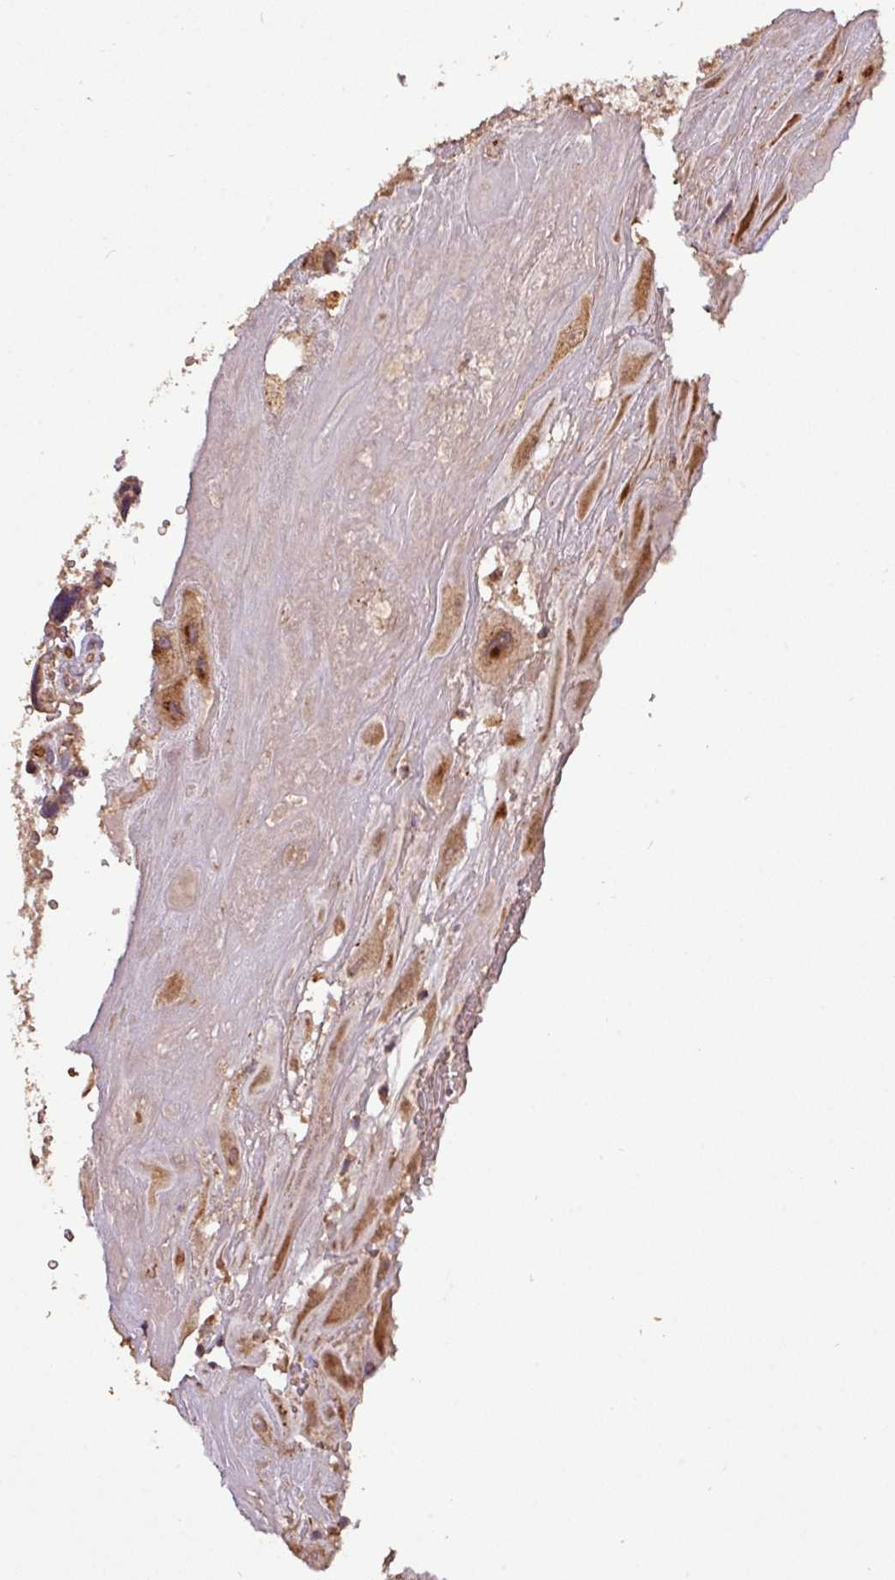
{"staining": {"intensity": "moderate", "quantity": ">75%", "location": "cytoplasmic/membranous"}, "tissue": "placenta", "cell_type": "Decidual cells", "image_type": "normal", "snomed": [{"axis": "morphology", "description": "Normal tissue, NOS"}, {"axis": "topography", "description": "Placenta"}], "caption": "This image shows IHC staining of unremarkable human placenta, with medium moderate cytoplasmic/membranous positivity in about >75% of decidual cells.", "gene": "YPEL1", "patient": {"sex": "female", "age": 32}}